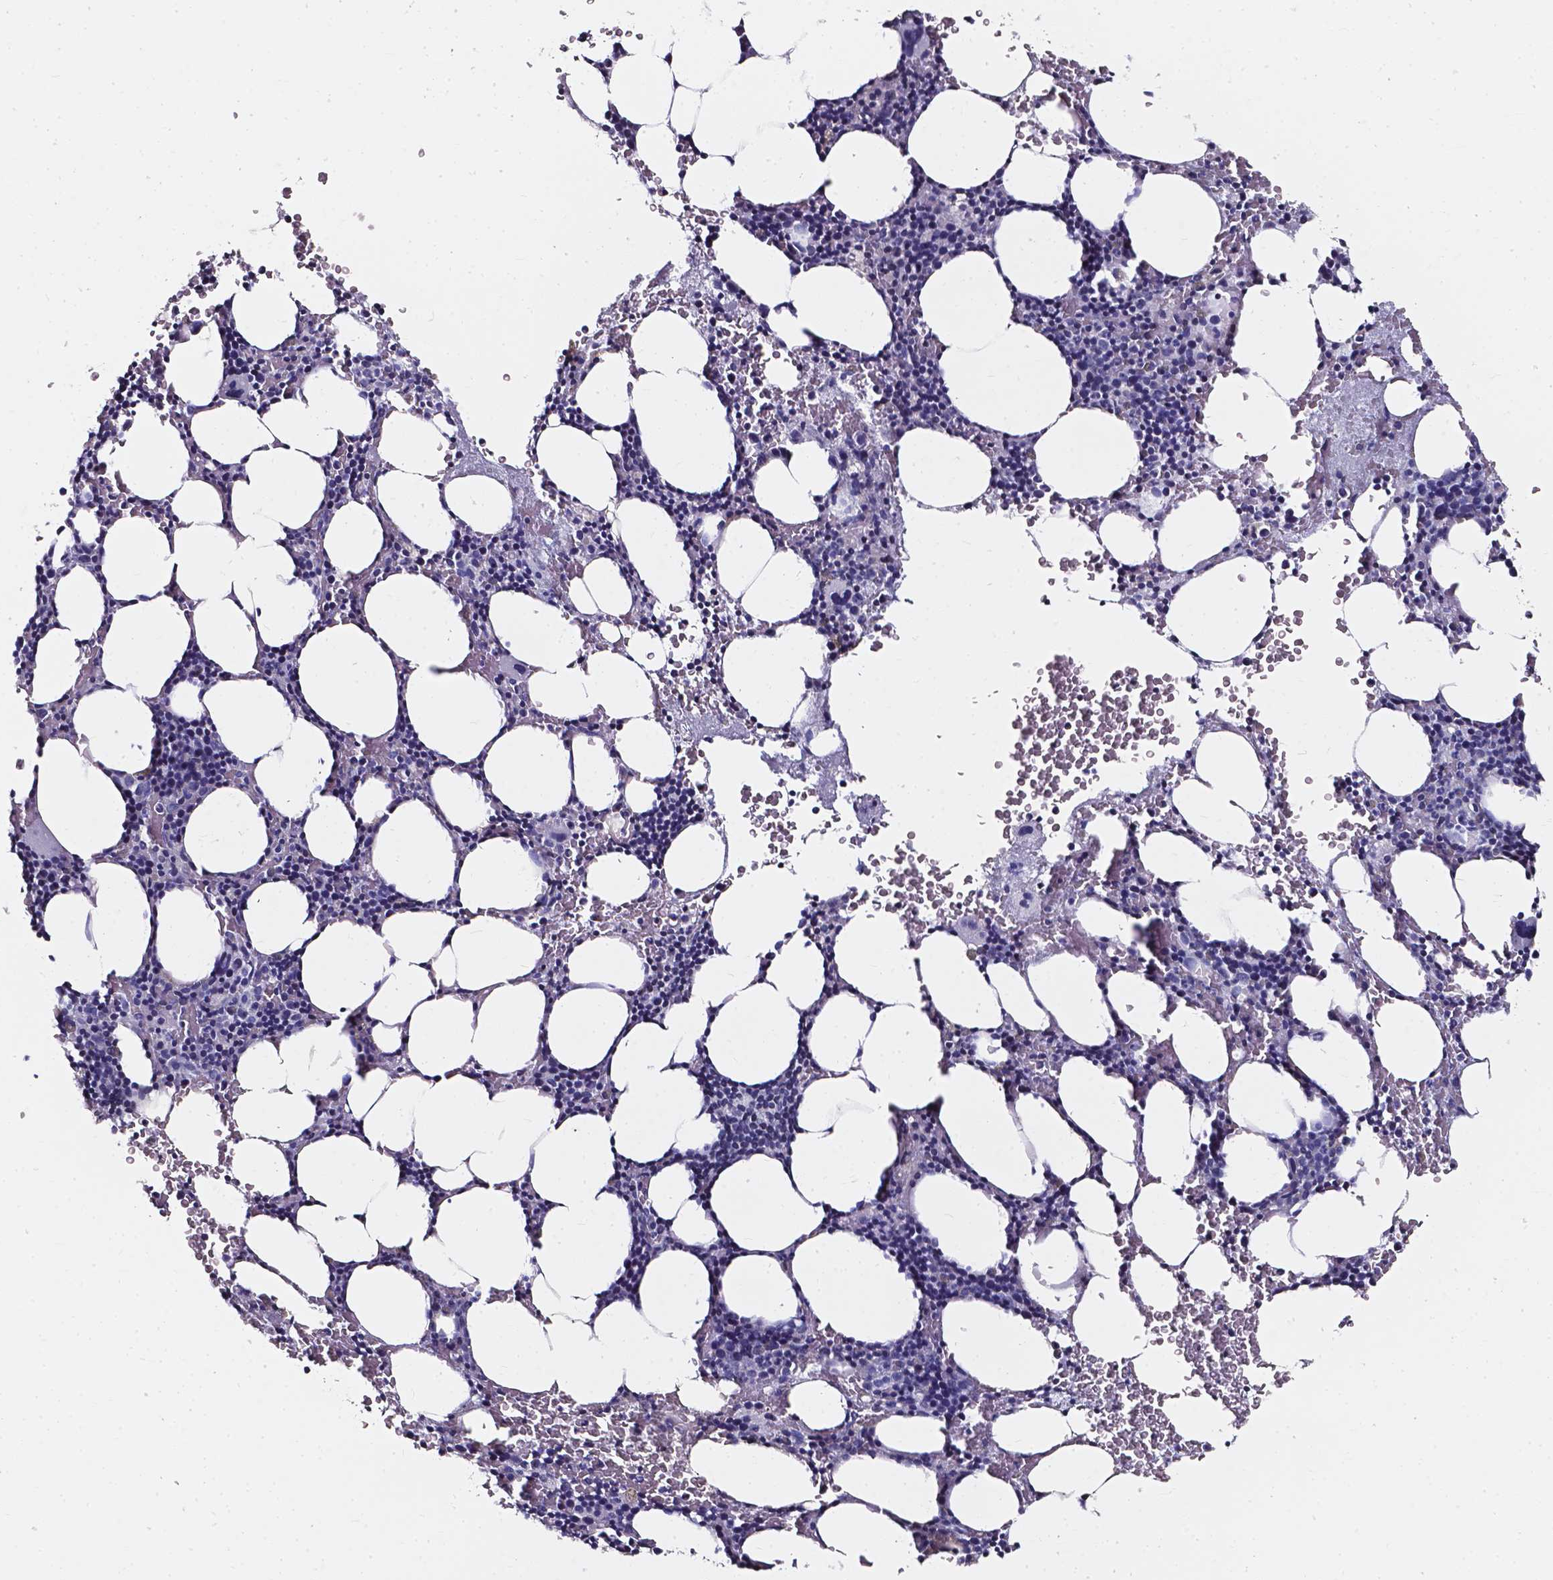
{"staining": {"intensity": "negative", "quantity": "none", "location": "none"}, "tissue": "bone marrow", "cell_type": "Hematopoietic cells", "image_type": "normal", "snomed": [{"axis": "morphology", "description": "Normal tissue, NOS"}, {"axis": "topography", "description": "Bone marrow"}], "caption": "There is no significant expression in hematopoietic cells of bone marrow. Nuclei are stained in blue.", "gene": "AKR1B10", "patient": {"sex": "male", "age": 77}}